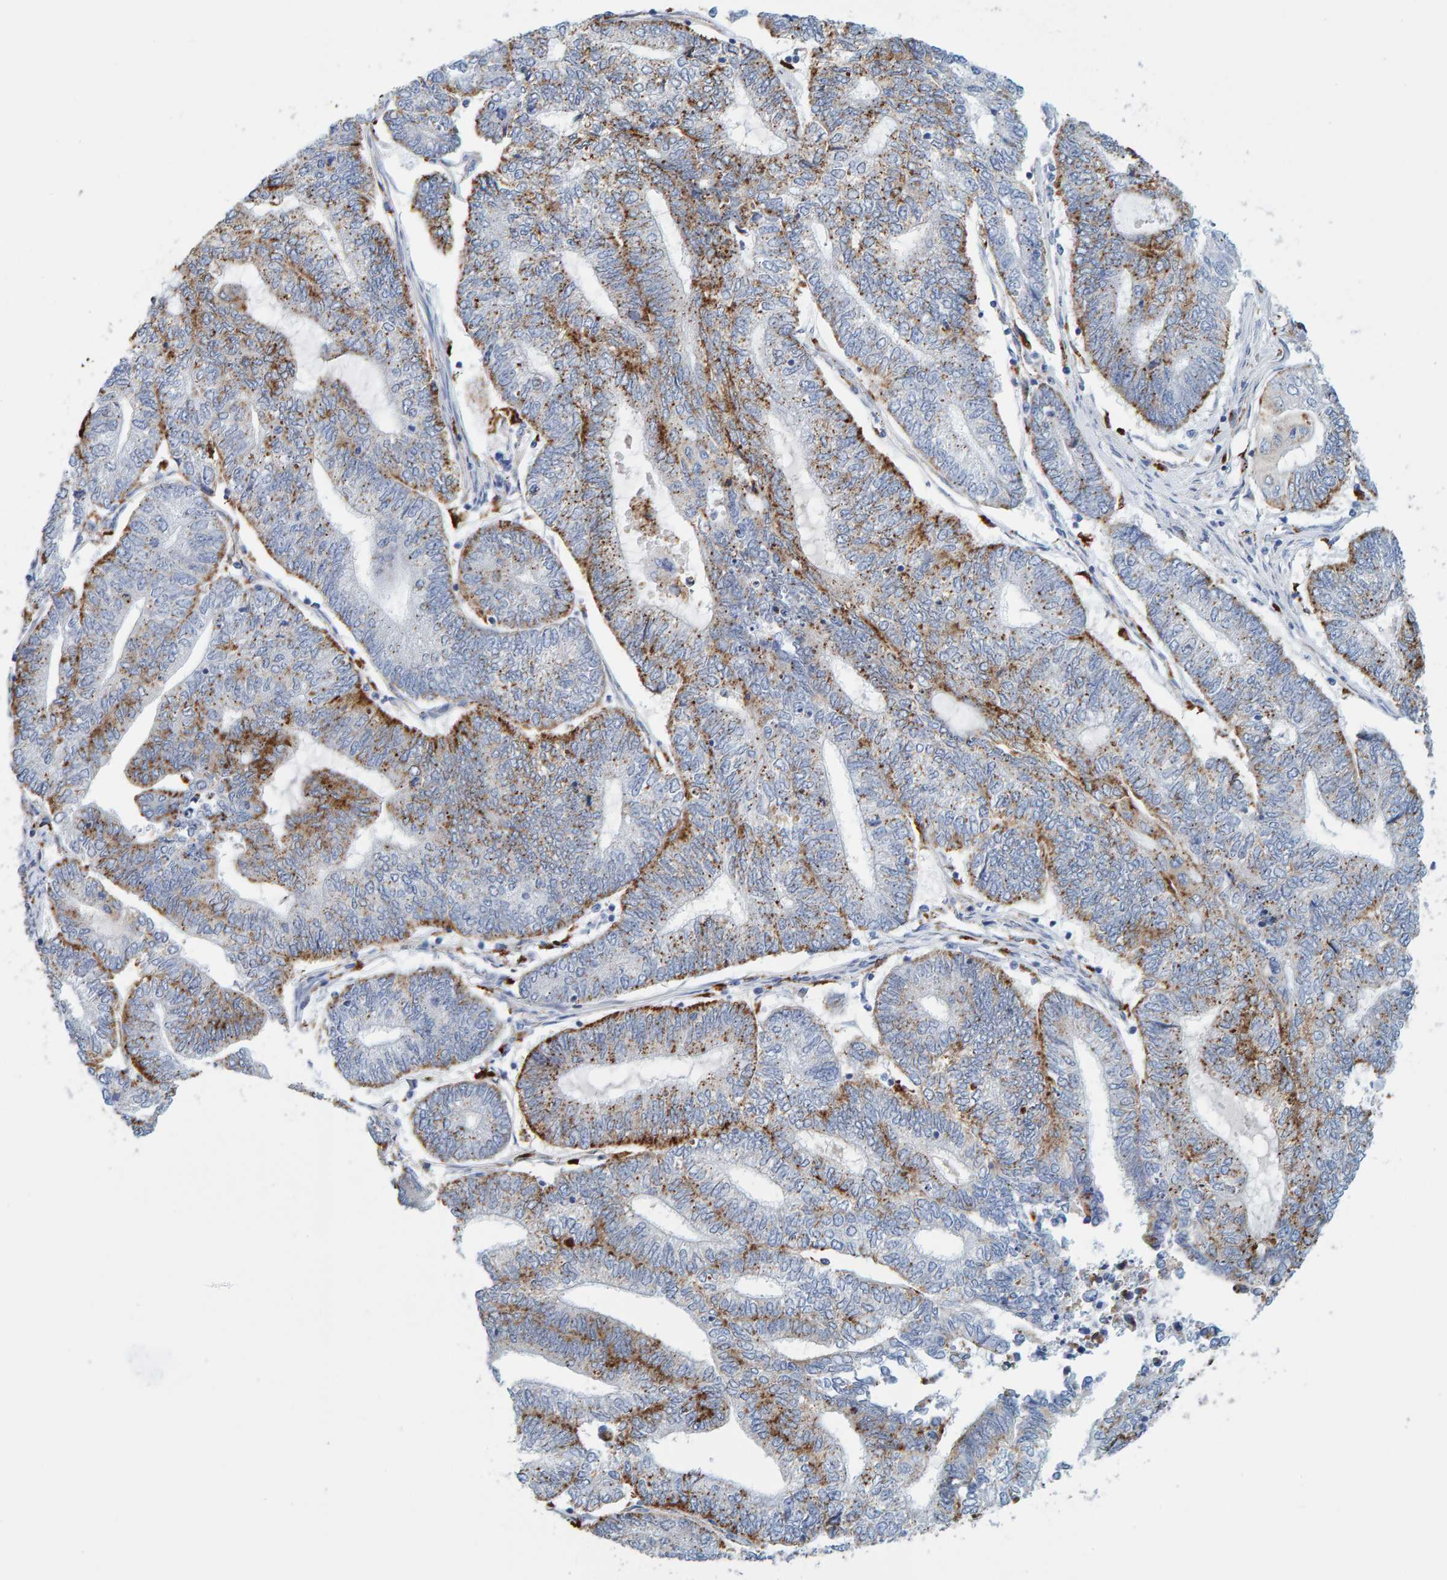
{"staining": {"intensity": "moderate", "quantity": "25%-75%", "location": "cytoplasmic/membranous"}, "tissue": "endometrial cancer", "cell_type": "Tumor cells", "image_type": "cancer", "snomed": [{"axis": "morphology", "description": "Adenocarcinoma, NOS"}, {"axis": "topography", "description": "Uterus"}, {"axis": "topography", "description": "Endometrium"}], "caption": "Endometrial cancer stained with a protein marker shows moderate staining in tumor cells.", "gene": "BIN3", "patient": {"sex": "female", "age": 70}}